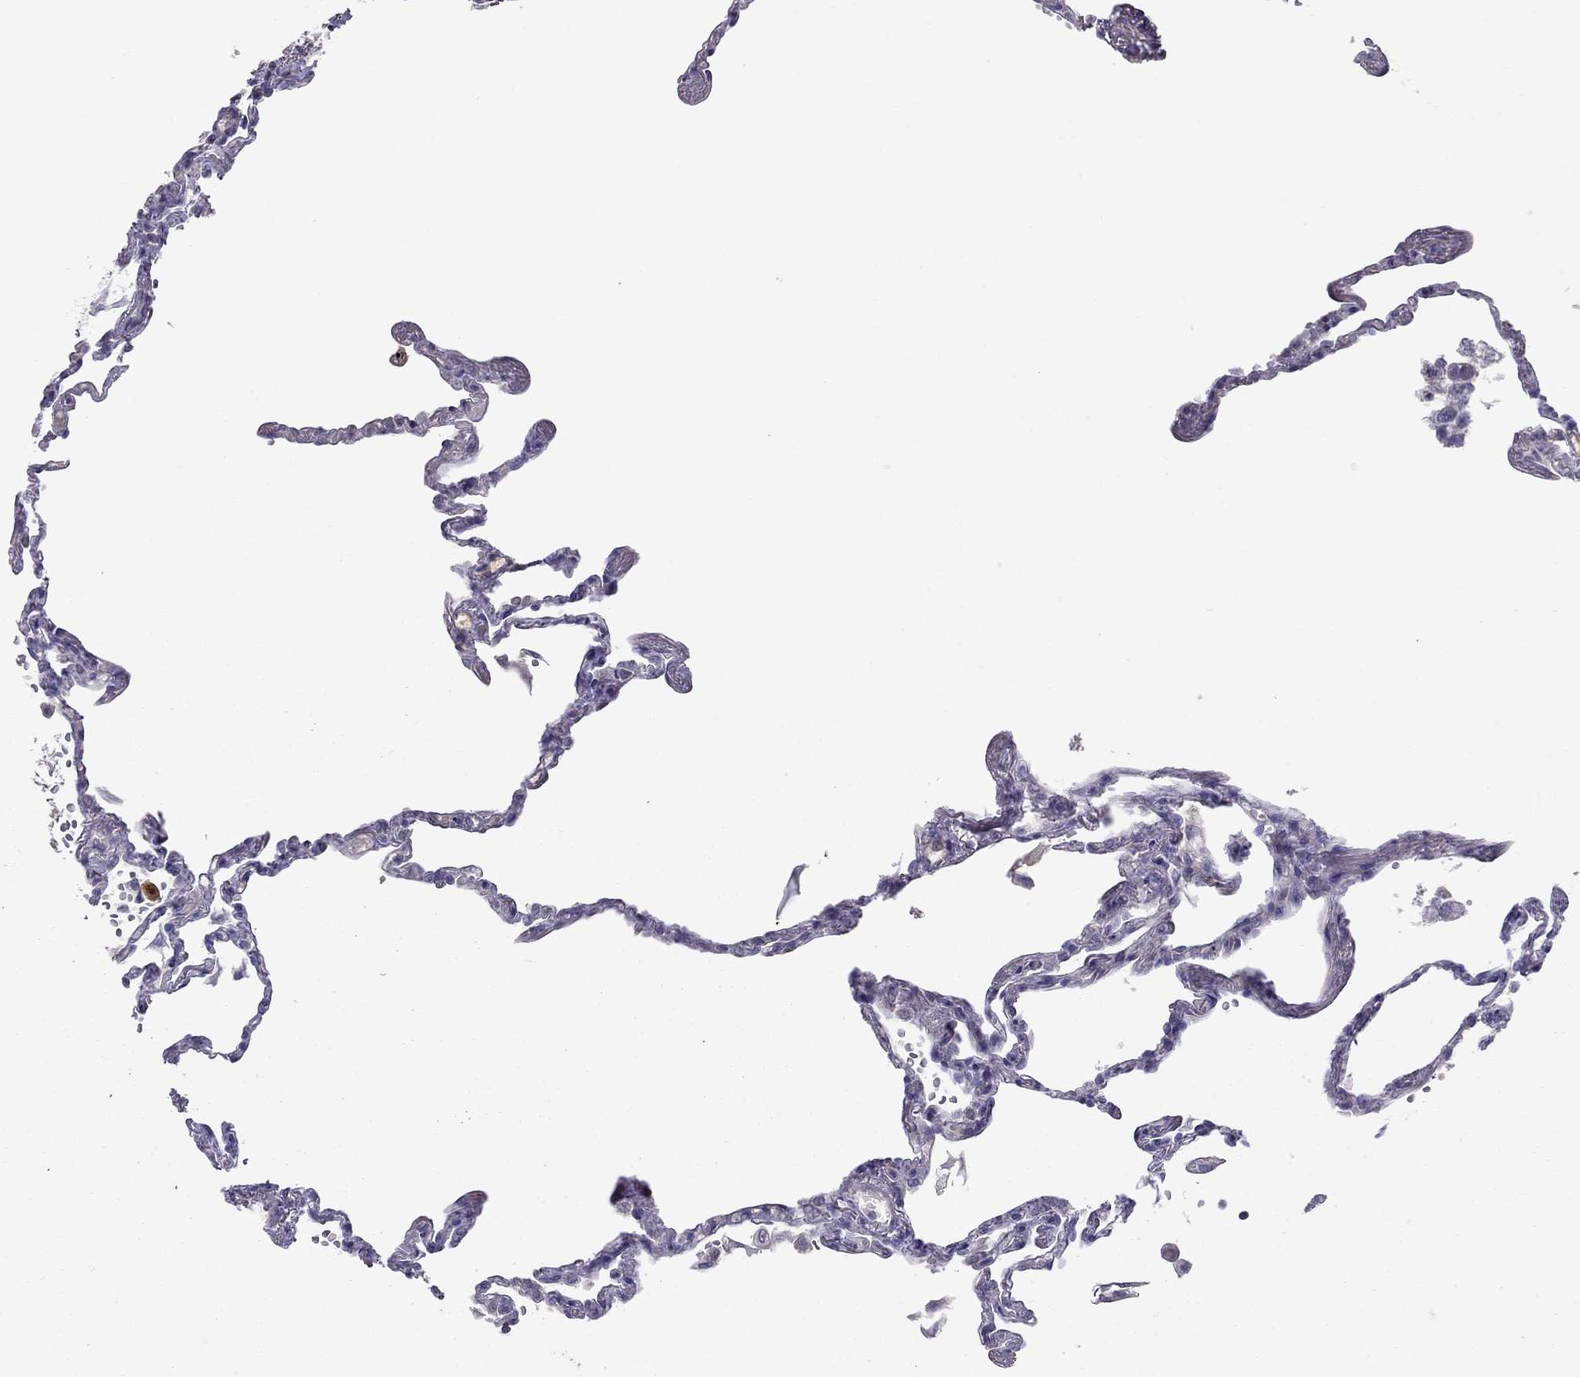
{"staining": {"intensity": "negative", "quantity": "none", "location": "none"}, "tissue": "lung", "cell_type": "Alveolar cells", "image_type": "normal", "snomed": [{"axis": "morphology", "description": "Normal tissue, NOS"}, {"axis": "topography", "description": "Lung"}], "caption": "Lung stained for a protein using immunohistochemistry (IHC) demonstrates no staining alveolar cells.", "gene": "MUC16", "patient": {"sex": "male", "age": 78}}